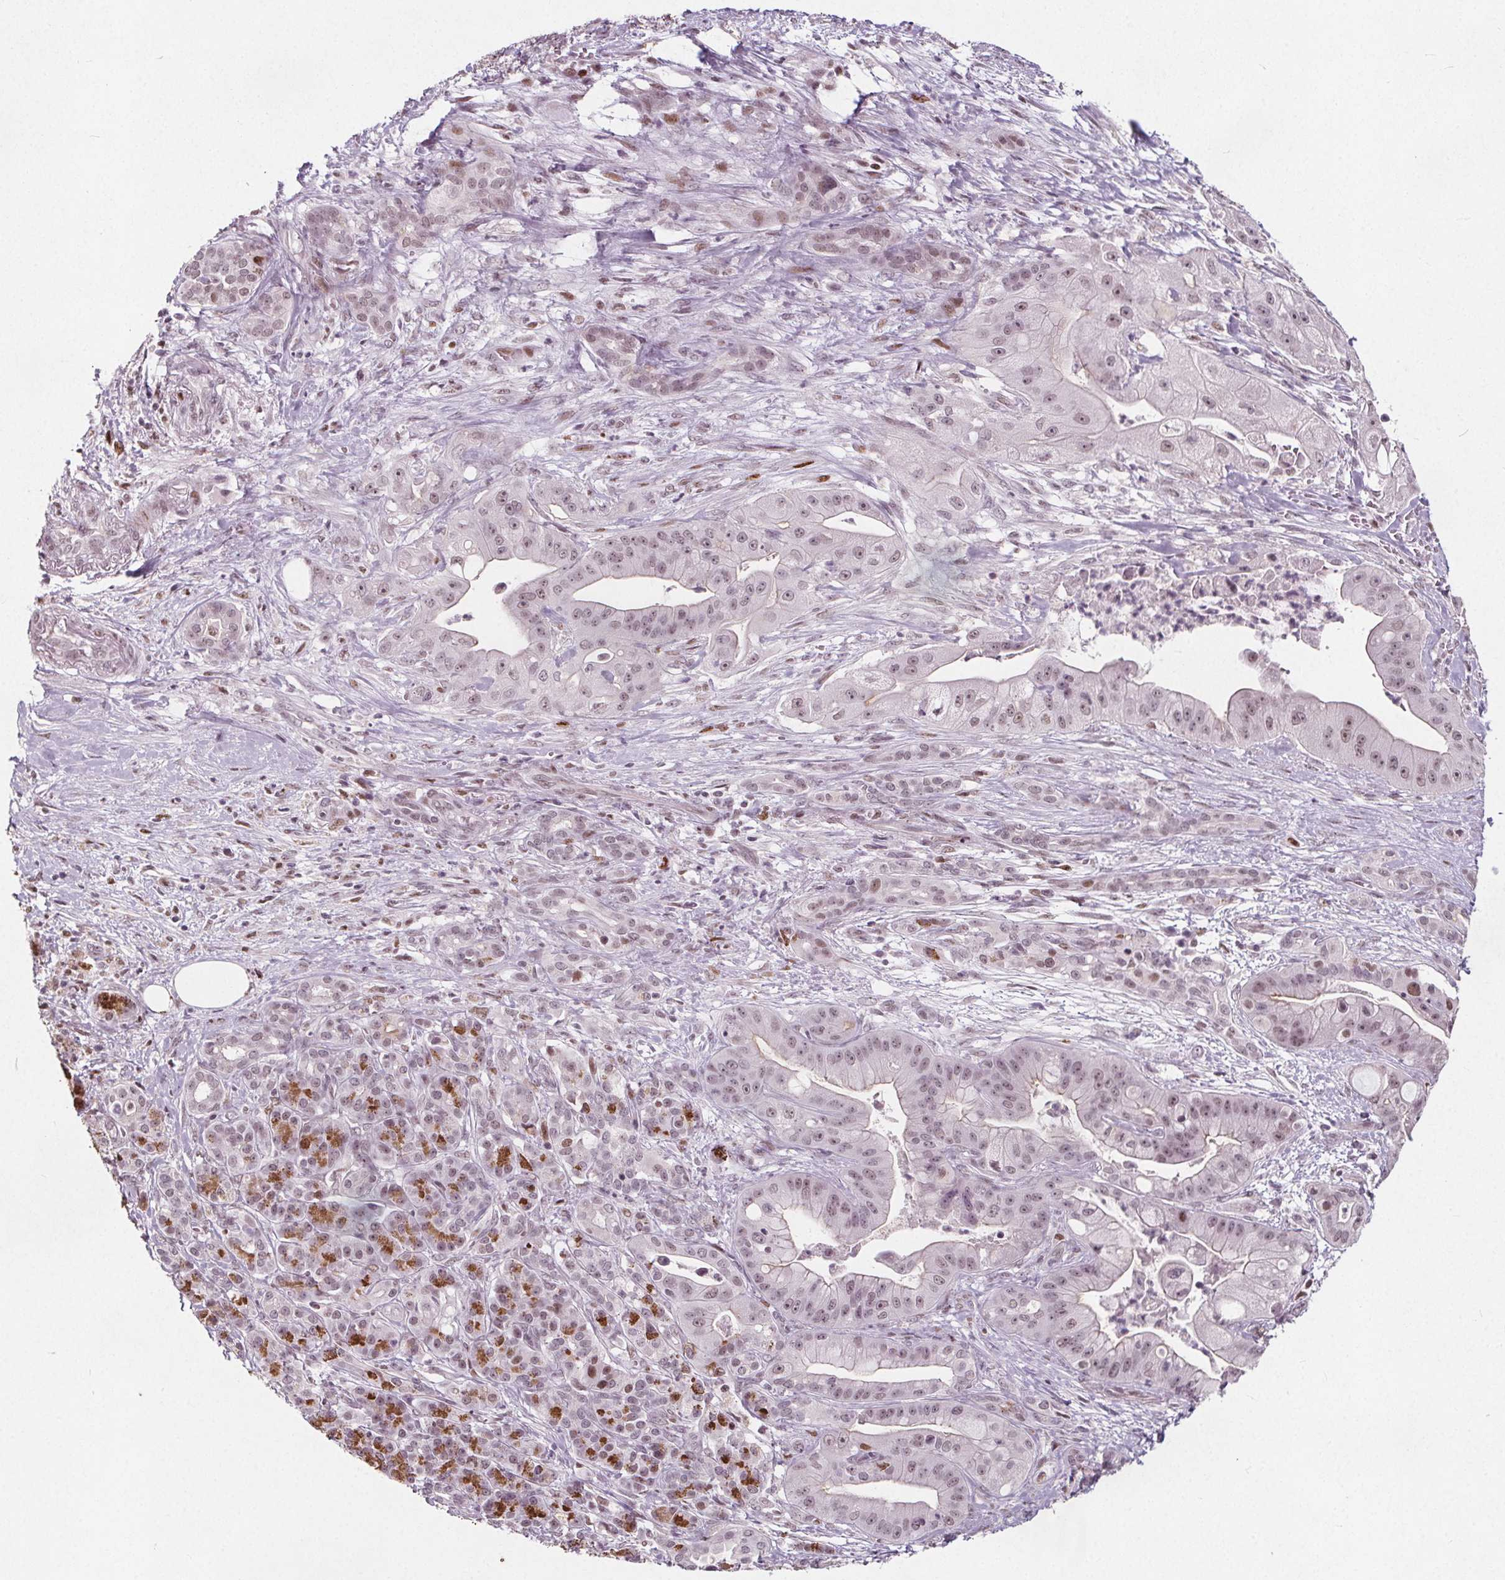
{"staining": {"intensity": "weak", "quantity": "25%-75%", "location": "cytoplasmic/membranous,nuclear"}, "tissue": "pancreatic cancer", "cell_type": "Tumor cells", "image_type": "cancer", "snomed": [{"axis": "morphology", "description": "Normal tissue, NOS"}, {"axis": "morphology", "description": "Inflammation, NOS"}, {"axis": "morphology", "description": "Adenocarcinoma, NOS"}, {"axis": "topography", "description": "Pancreas"}], "caption": "Pancreatic adenocarcinoma tissue exhibits weak cytoplasmic/membranous and nuclear expression in about 25%-75% of tumor cells (DAB (3,3'-diaminobenzidine) = brown stain, brightfield microscopy at high magnification).", "gene": "TAF6L", "patient": {"sex": "male", "age": 57}}